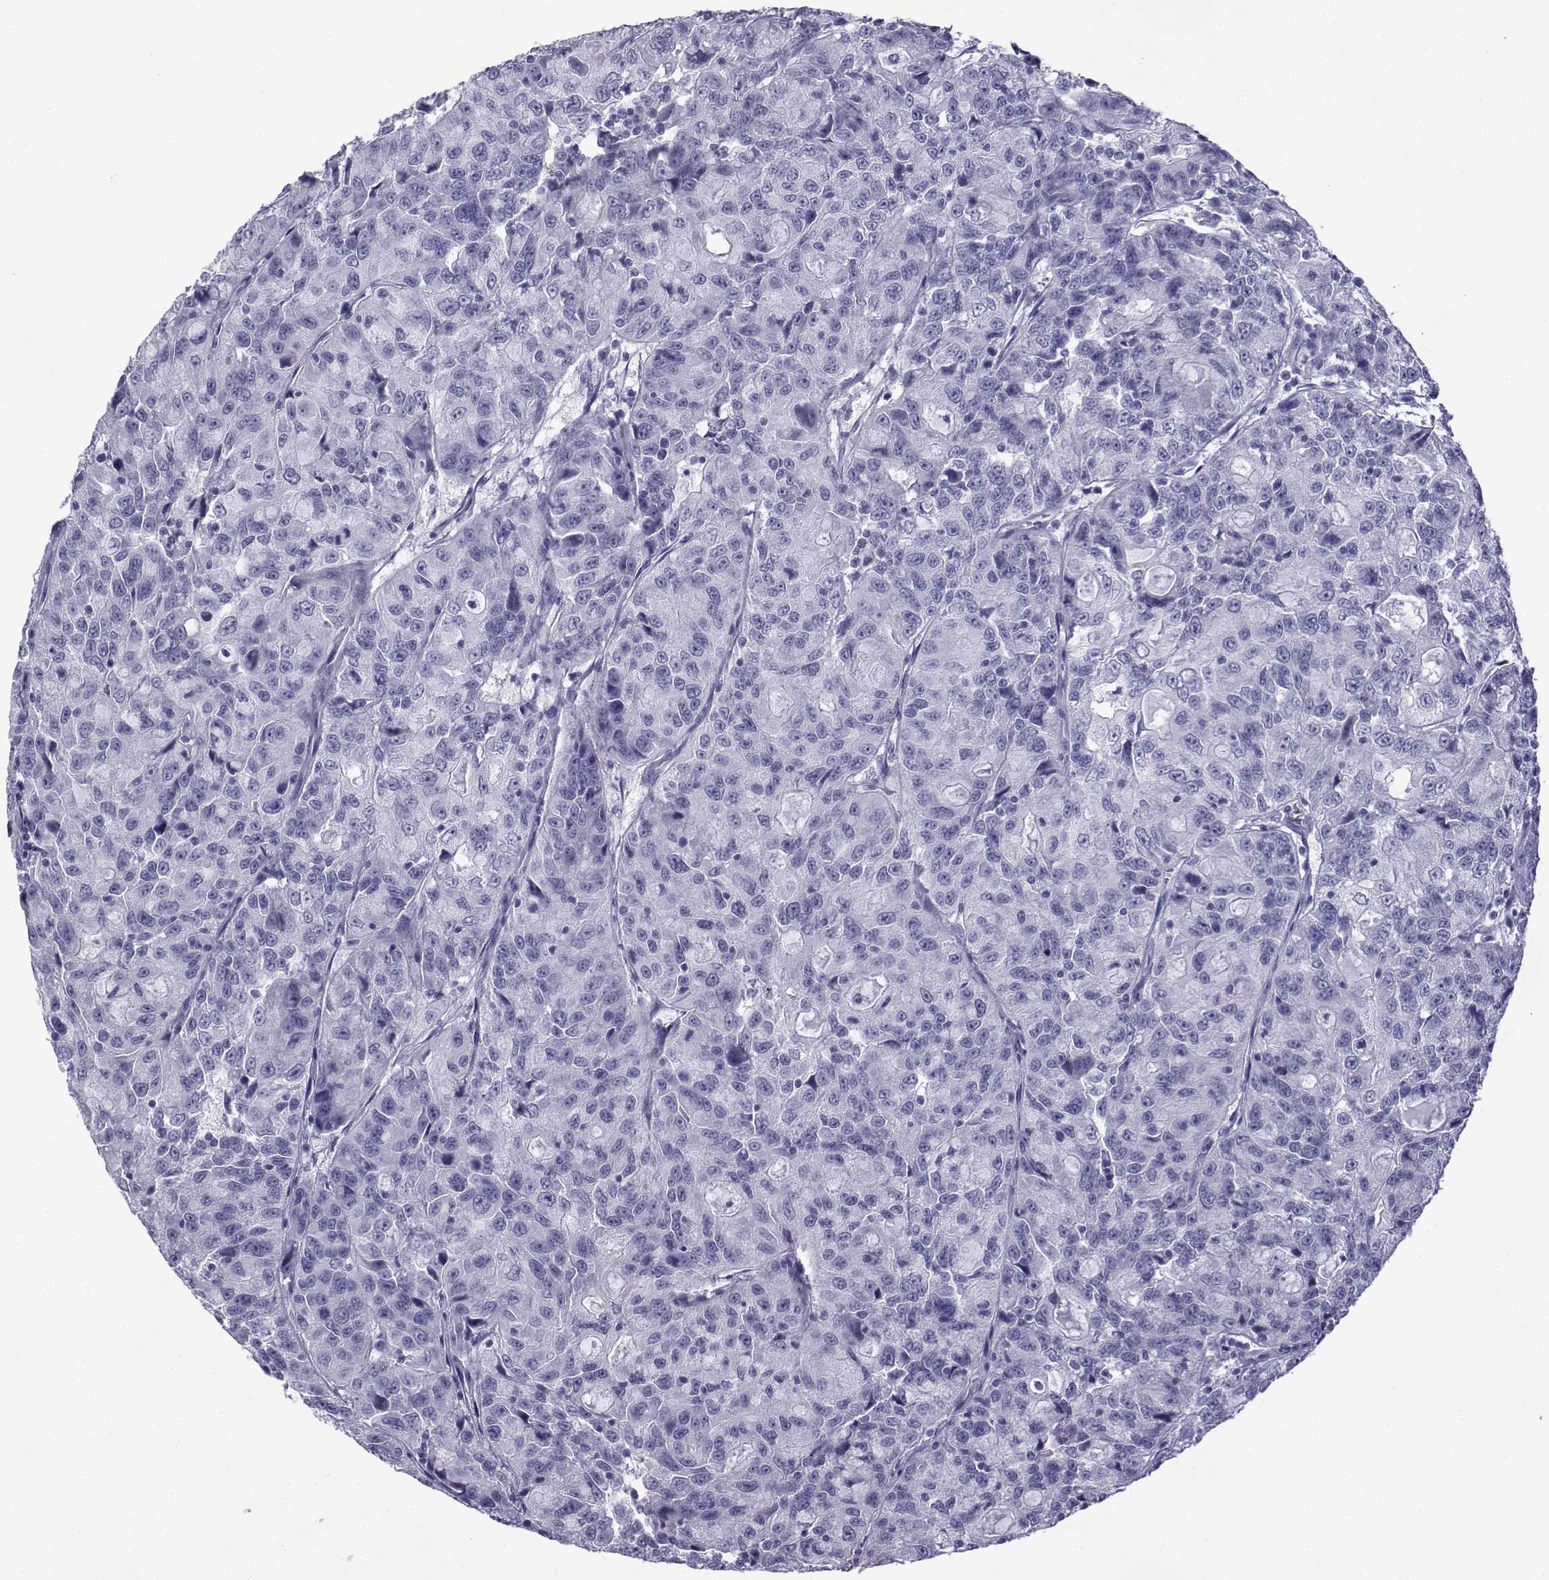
{"staining": {"intensity": "negative", "quantity": "none", "location": "none"}, "tissue": "urothelial cancer", "cell_type": "Tumor cells", "image_type": "cancer", "snomed": [{"axis": "morphology", "description": "Urothelial carcinoma, NOS"}, {"axis": "morphology", "description": "Urothelial carcinoma, High grade"}, {"axis": "topography", "description": "Urinary bladder"}], "caption": "Human urothelial cancer stained for a protein using immunohistochemistry (IHC) demonstrates no staining in tumor cells.", "gene": "TRIM46", "patient": {"sex": "female", "age": 73}}